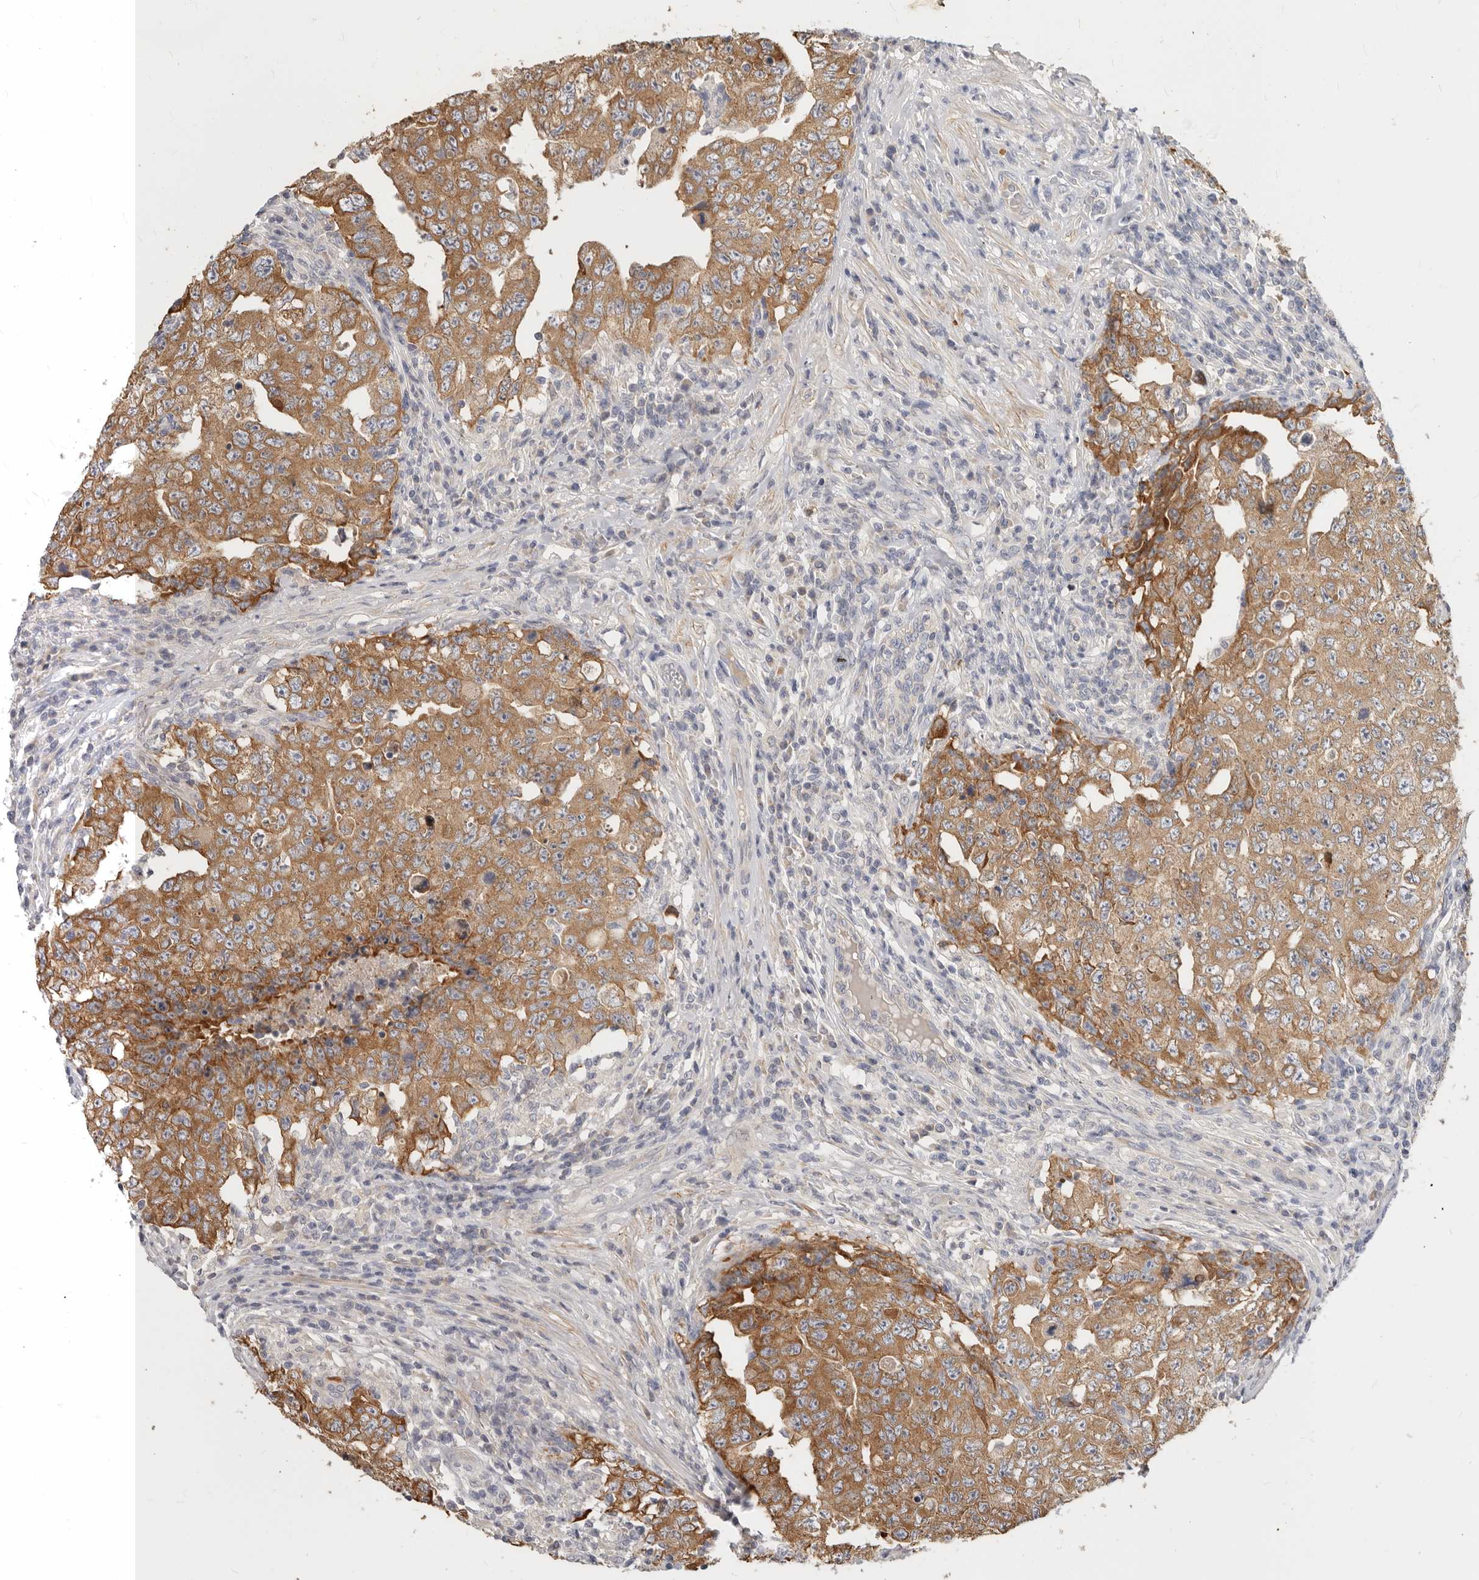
{"staining": {"intensity": "moderate", "quantity": ">75%", "location": "cytoplasmic/membranous"}, "tissue": "testis cancer", "cell_type": "Tumor cells", "image_type": "cancer", "snomed": [{"axis": "morphology", "description": "Carcinoma, Embryonal, NOS"}, {"axis": "topography", "description": "Testis"}], "caption": "Tumor cells demonstrate moderate cytoplasmic/membranous positivity in about >75% of cells in testis cancer (embryonal carcinoma).", "gene": "TFB2M", "patient": {"sex": "male", "age": 26}}